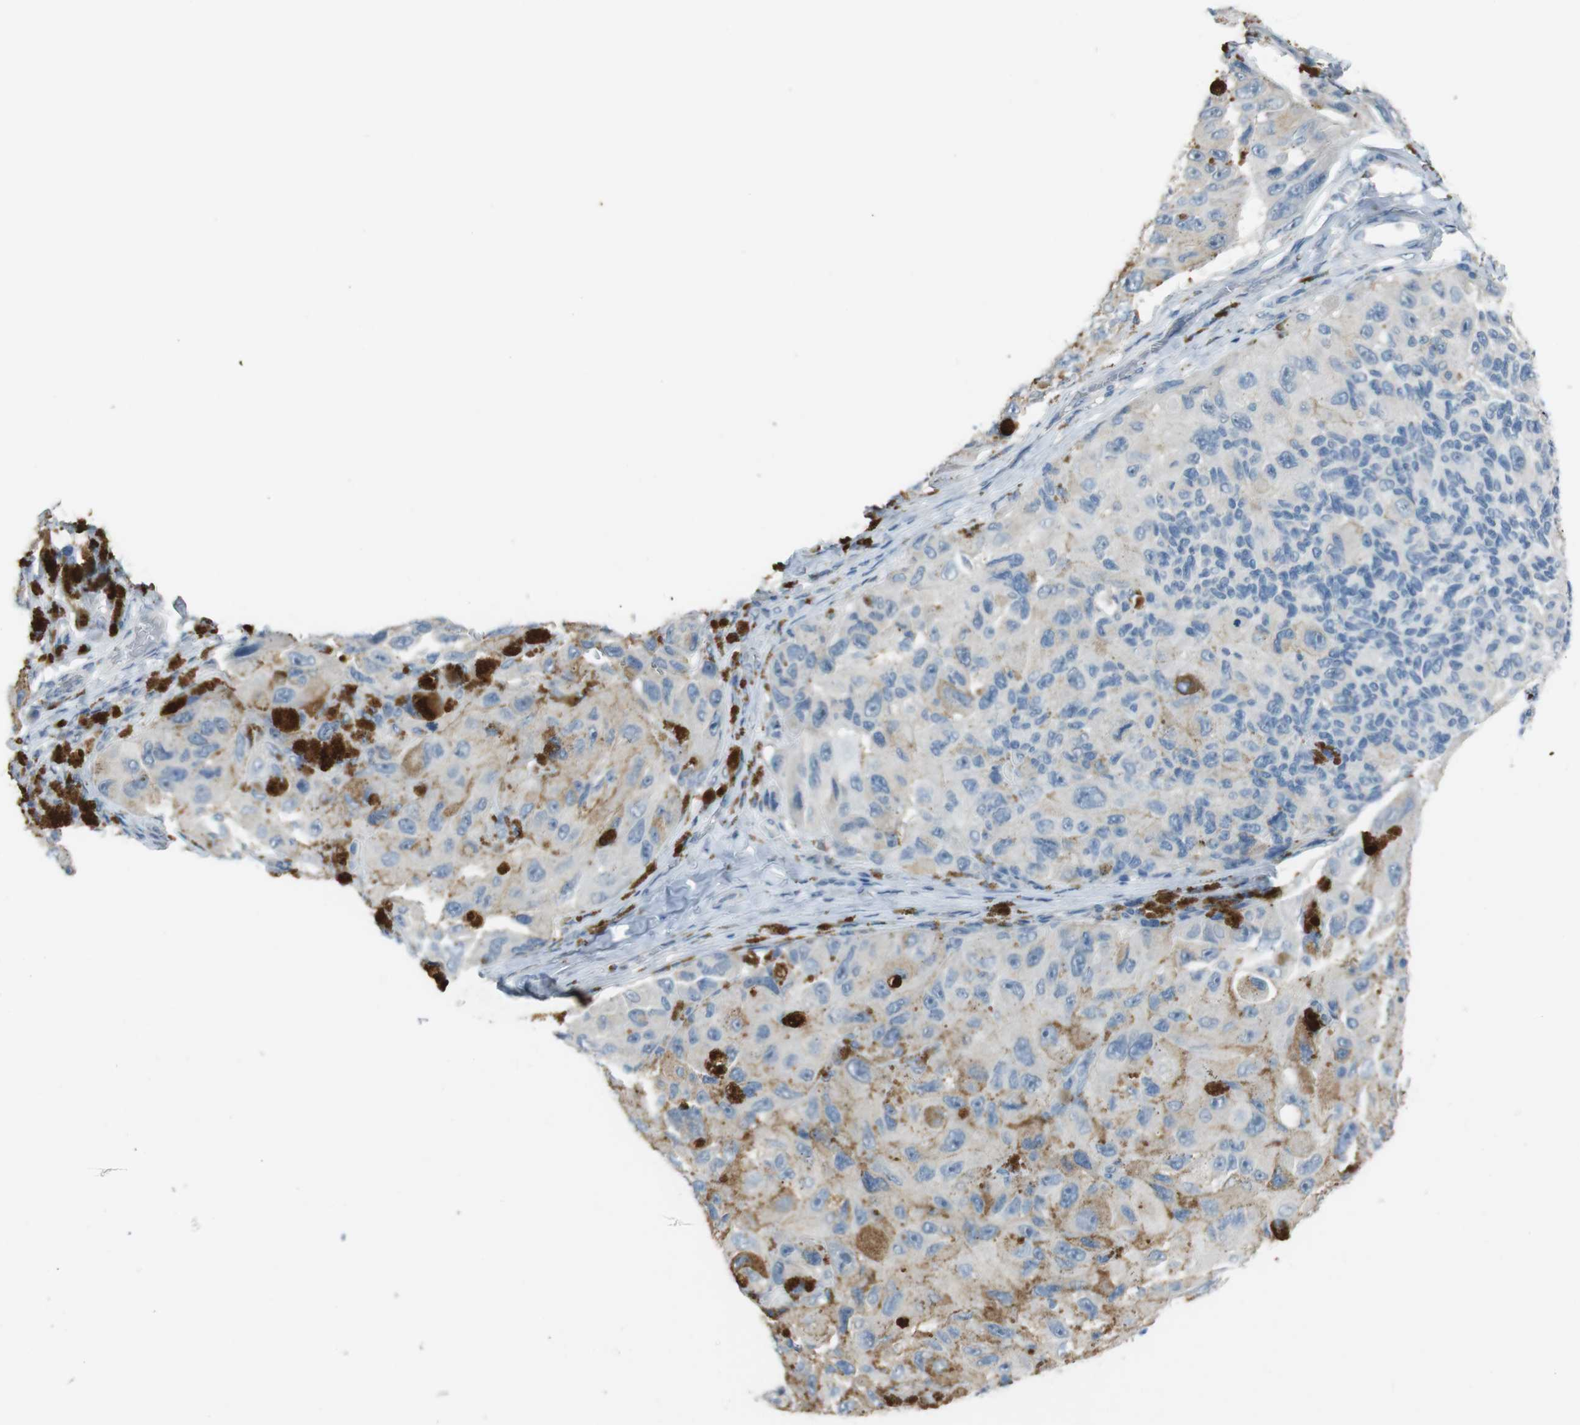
{"staining": {"intensity": "weak", "quantity": "25%-75%", "location": "cytoplasmic/membranous"}, "tissue": "melanoma", "cell_type": "Tumor cells", "image_type": "cancer", "snomed": [{"axis": "morphology", "description": "Malignant melanoma, NOS"}, {"axis": "topography", "description": "Skin"}], "caption": "The immunohistochemical stain highlights weak cytoplasmic/membranous positivity in tumor cells of melanoma tissue.", "gene": "ENTPD7", "patient": {"sex": "female", "age": 73}}